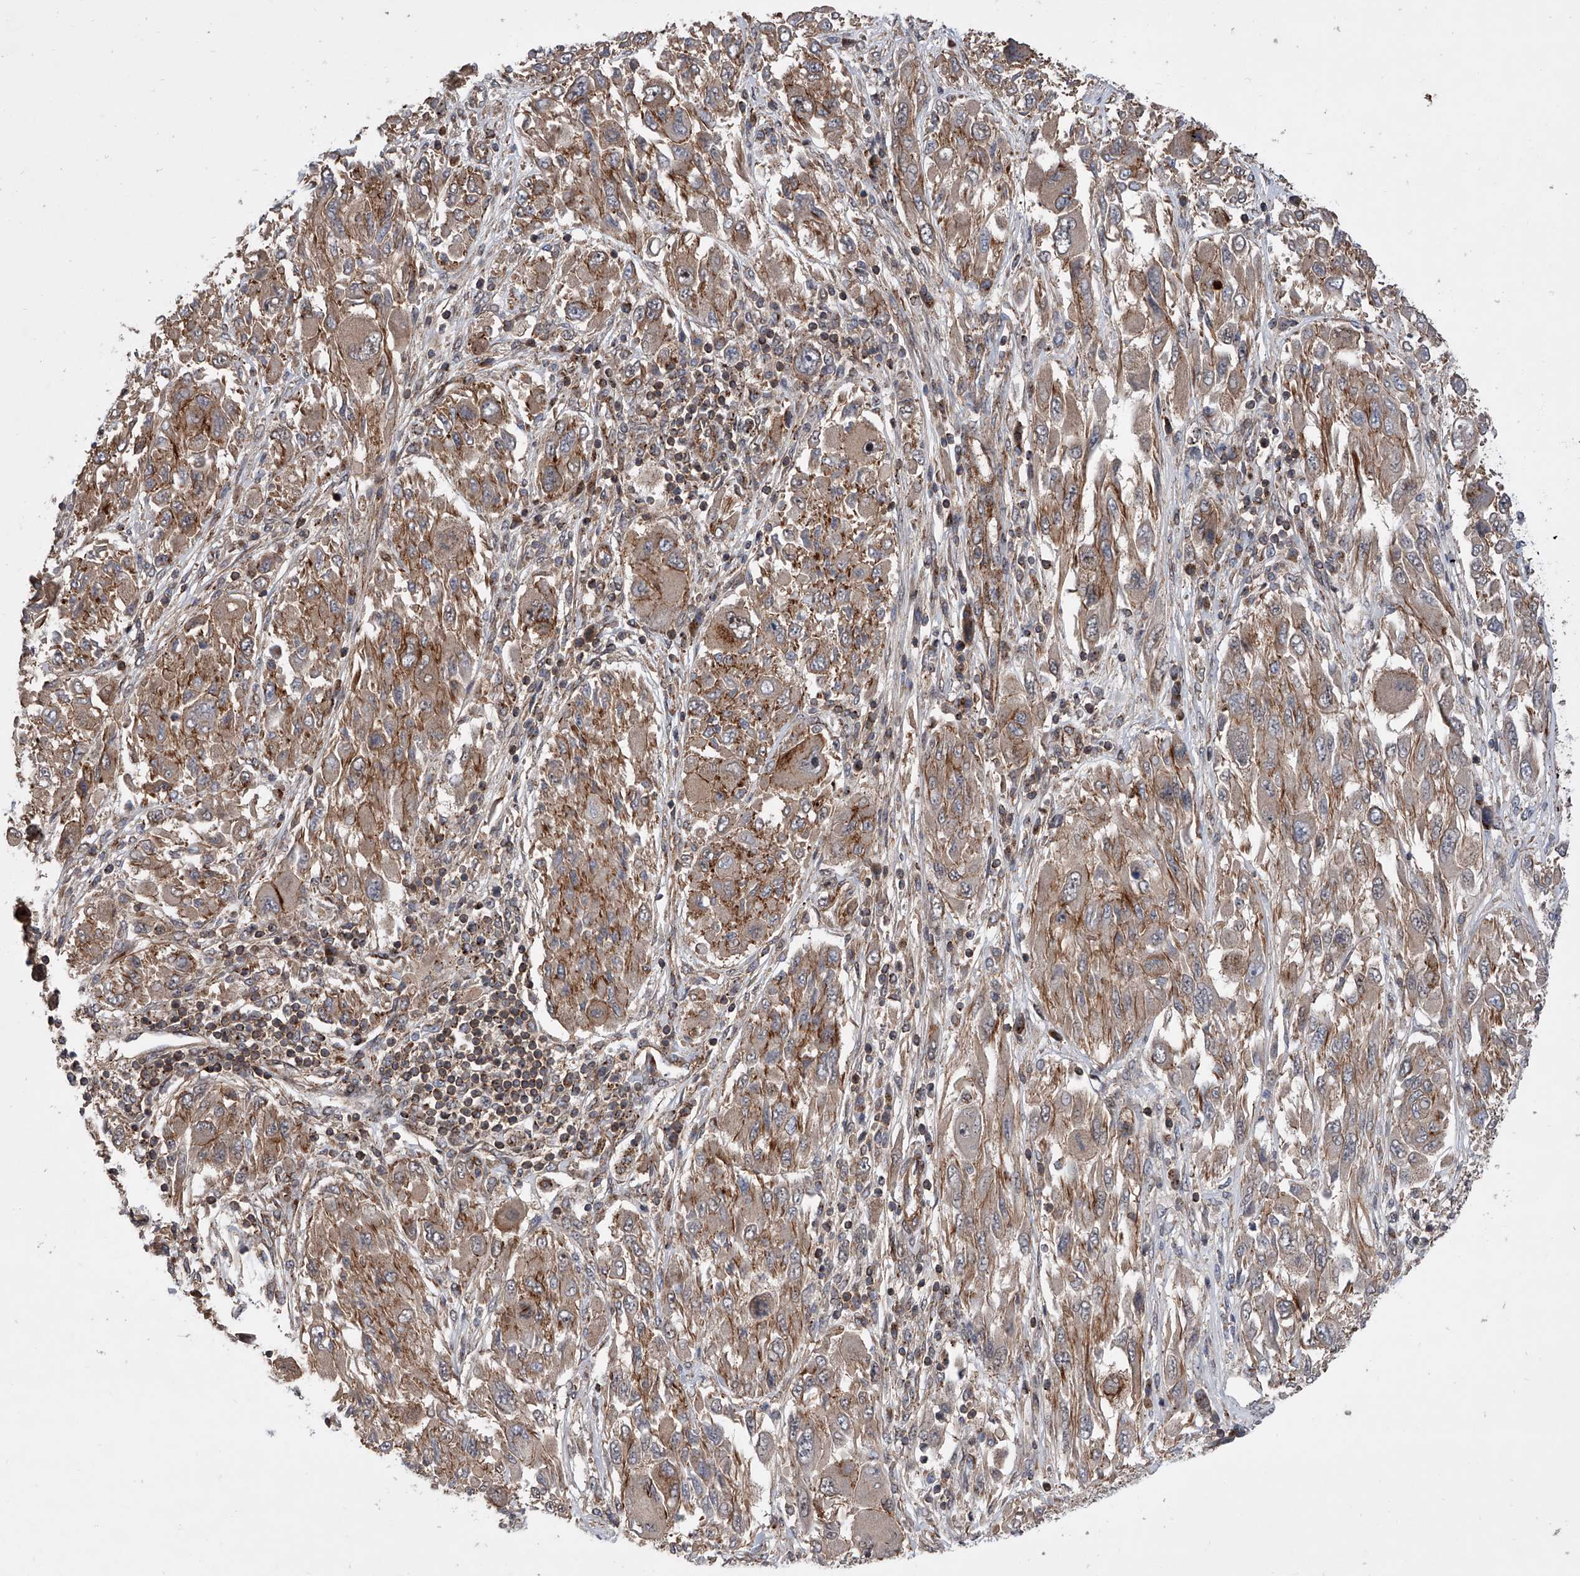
{"staining": {"intensity": "weak", "quantity": ">75%", "location": "cytoplasmic/membranous"}, "tissue": "melanoma", "cell_type": "Tumor cells", "image_type": "cancer", "snomed": [{"axis": "morphology", "description": "Malignant melanoma, NOS"}, {"axis": "topography", "description": "Skin"}], "caption": "The image shows immunohistochemical staining of melanoma. There is weak cytoplasmic/membranous expression is identified in approximately >75% of tumor cells.", "gene": "USP47", "patient": {"sex": "female", "age": 91}}